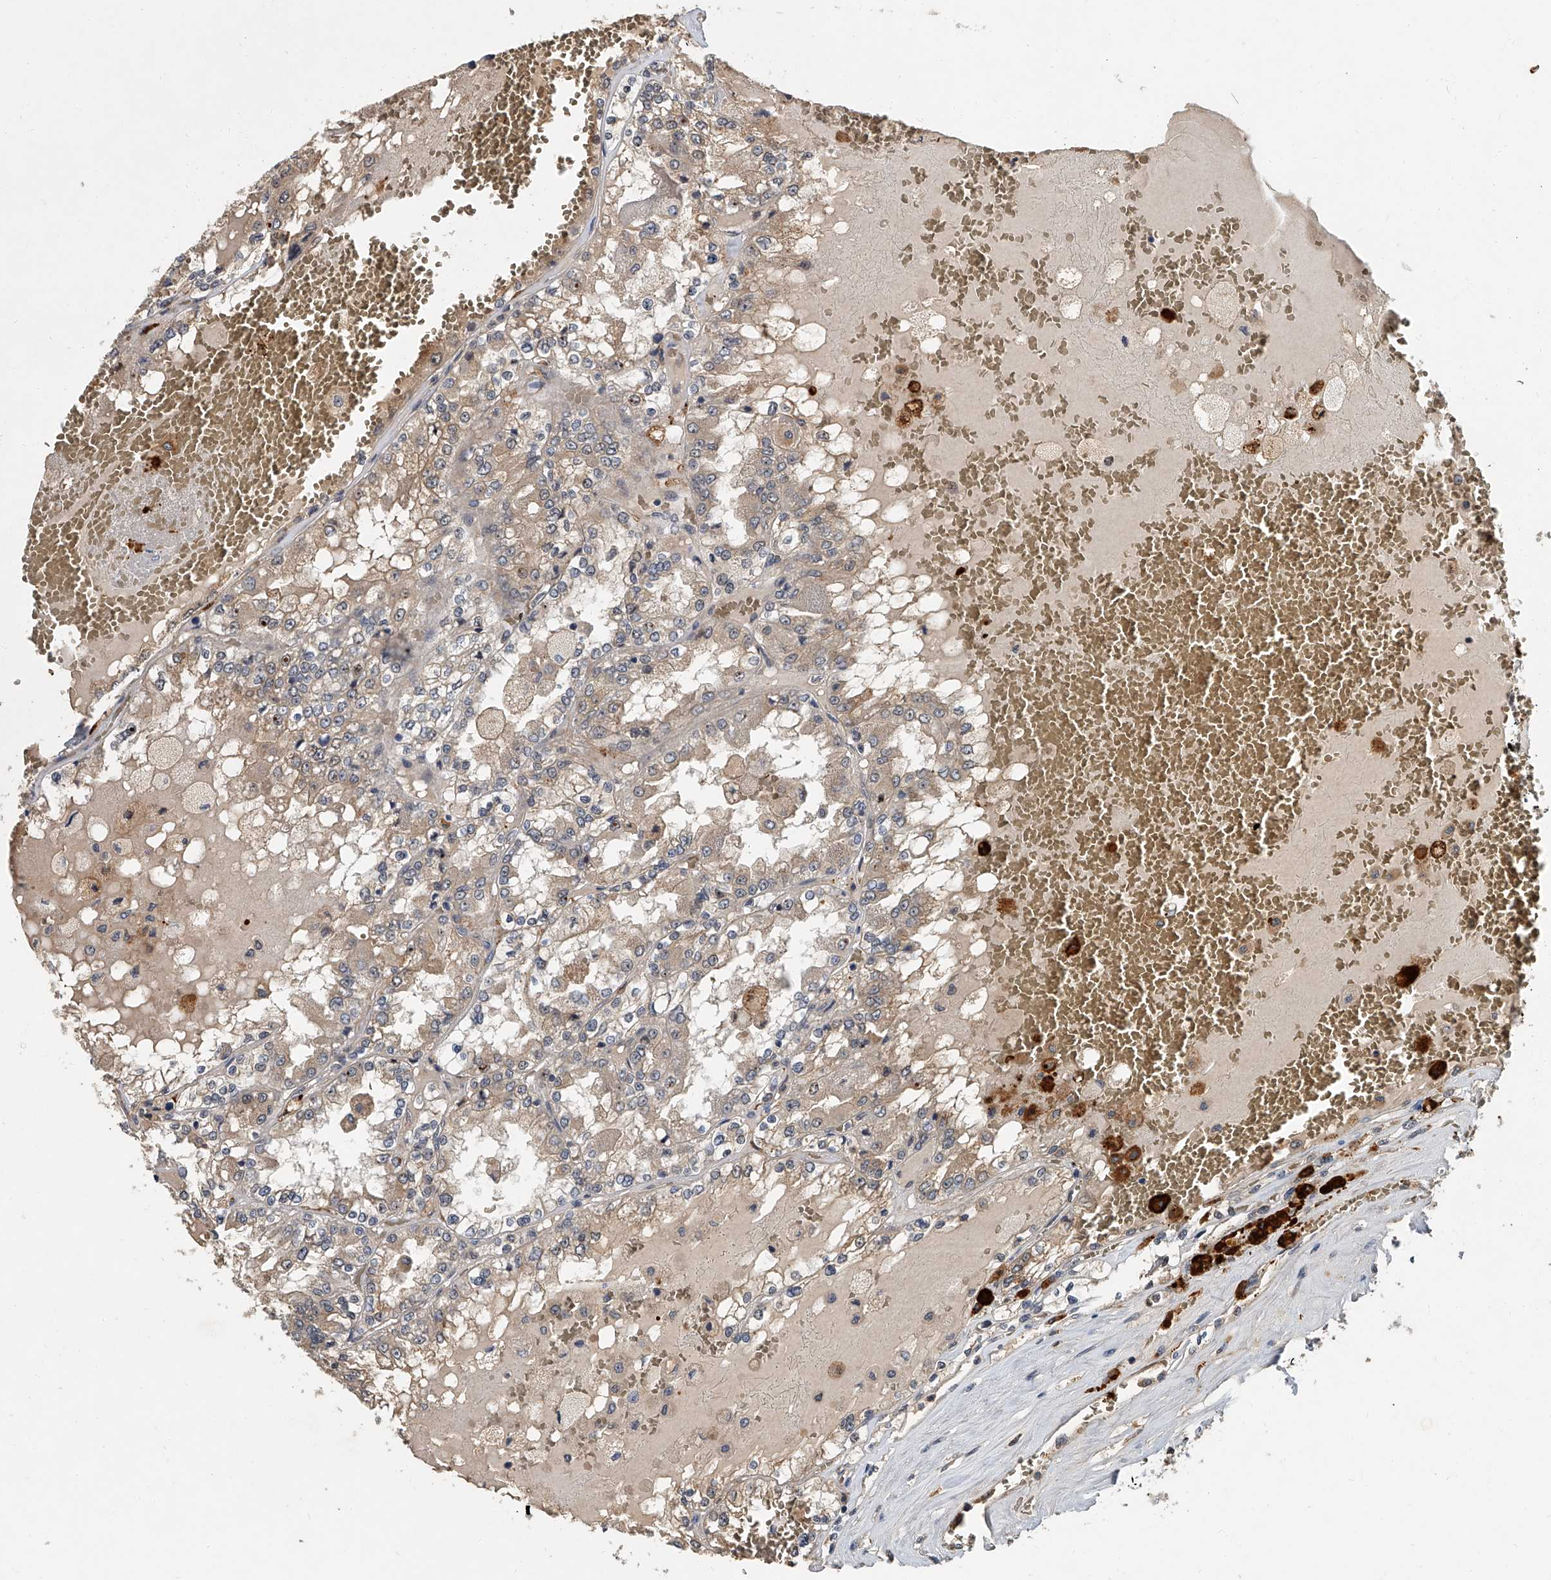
{"staining": {"intensity": "weak", "quantity": ">75%", "location": "cytoplasmic/membranous"}, "tissue": "renal cancer", "cell_type": "Tumor cells", "image_type": "cancer", "snomed": [{"axis": "morphology", "description": "Adenocarcinoma, NOS"}, {"axis": "topography", "description": "Kidney"}], "caption": "The photomicrograph exhibits staining of renal cancer (adenocarcinoma), revealing weak cytoplasmic/membranous protein positivity (brown color) within tumor cells.", "gene": "JAG2", "patient": {"sex": "female", "age": 56}}